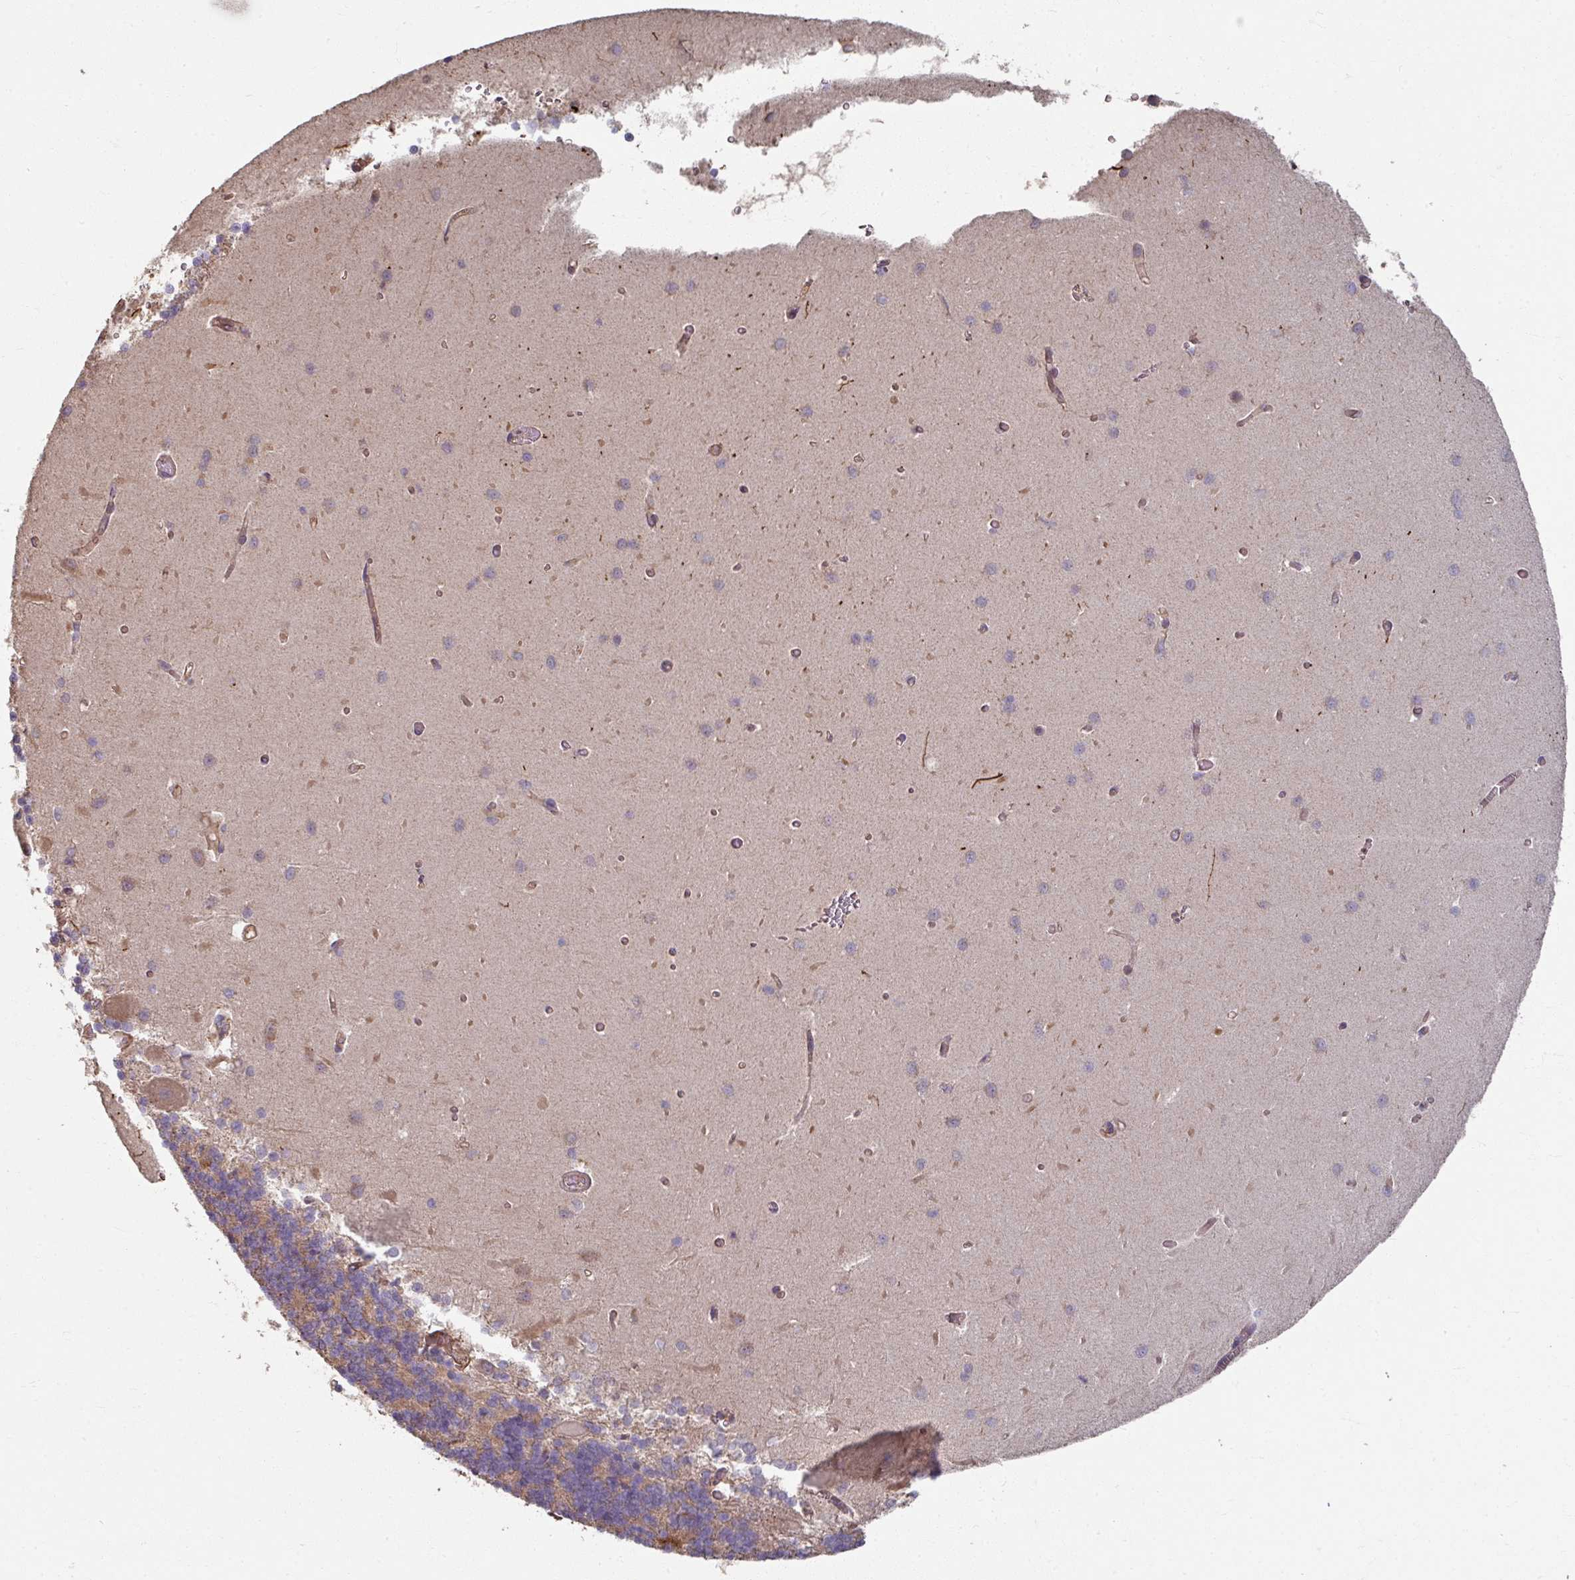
{"staining": {"intensity": "moderate", "quantity": "<25%", "location": "cytoplasmic/membranous"}, "tissue": "cerebellum", "cell_type": "Cells in granular layer", "image_type": "normal", "snomed": [{"axis": "morphology", "description": "Normal tissue, NOS"}, {"axis": "topography", "description": "Cerebellum"}], "caption": "This is an image of IHC staining of unremarkable cerebellum, which shows moderate staining in the cytoplasmic/membranous of cells in granular layer.", "gene": "CCDC68", "patient": {"sex": "male", "age": 37}}